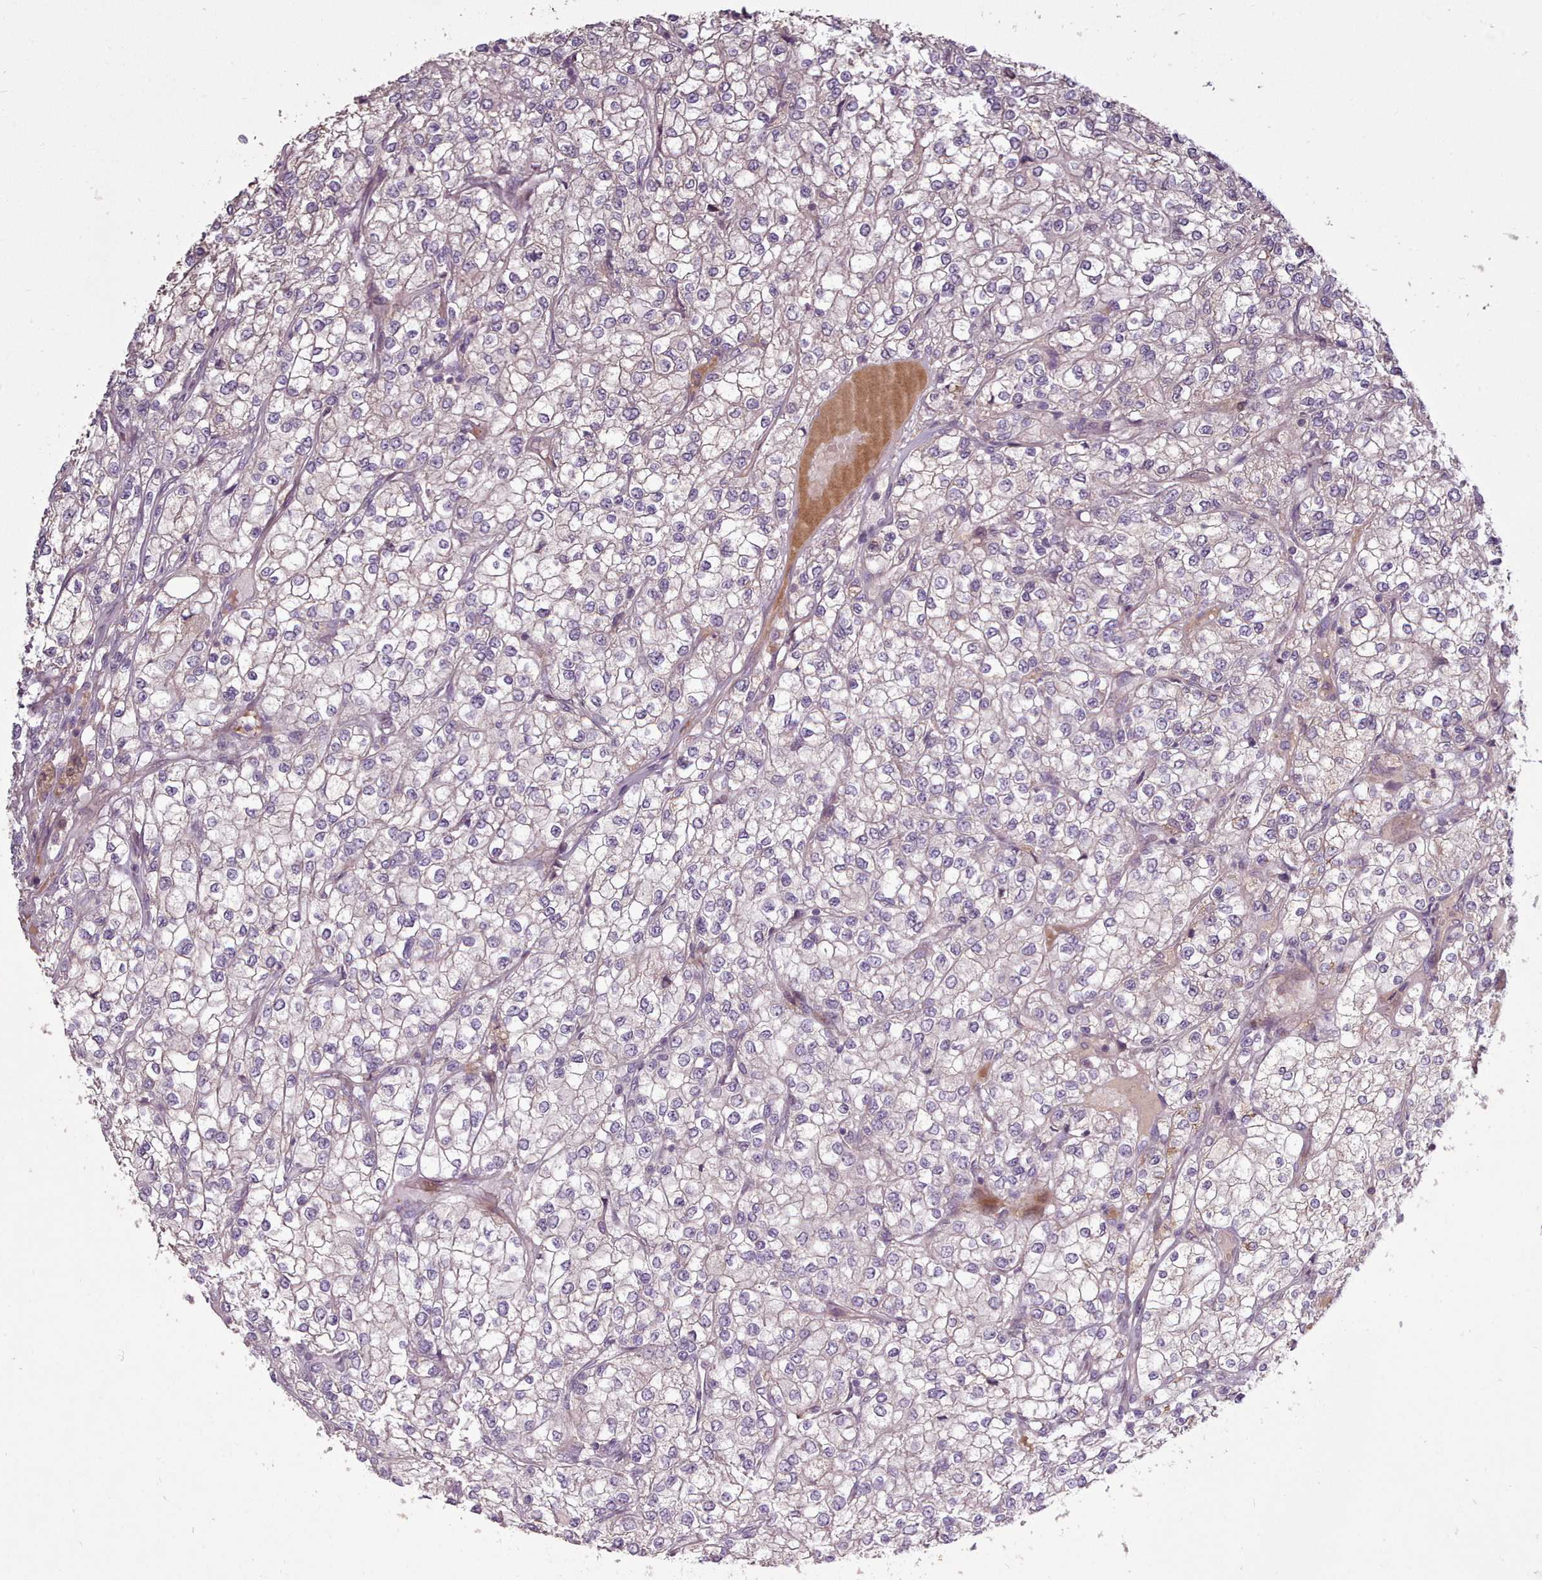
{"staining": {"intensity": "strong", "quantity": "<25%", "location": "cytoplasmic/membranous"}, "tissue": "renal cancer", "cell_type": "Tumor cells", "image_type": "cancer", "snomed": [{"axis": "morphology", "description": "Adenocarcinoma, NOS"}, {"axis": "topography", "description": "Kidney"}], "caption": "Human renal adenocarcinoma stained with a protein marker displays strong staining in tumor cells.", "gene": "LEFTY2", "patient": {"sex": "male", "age": 80}}